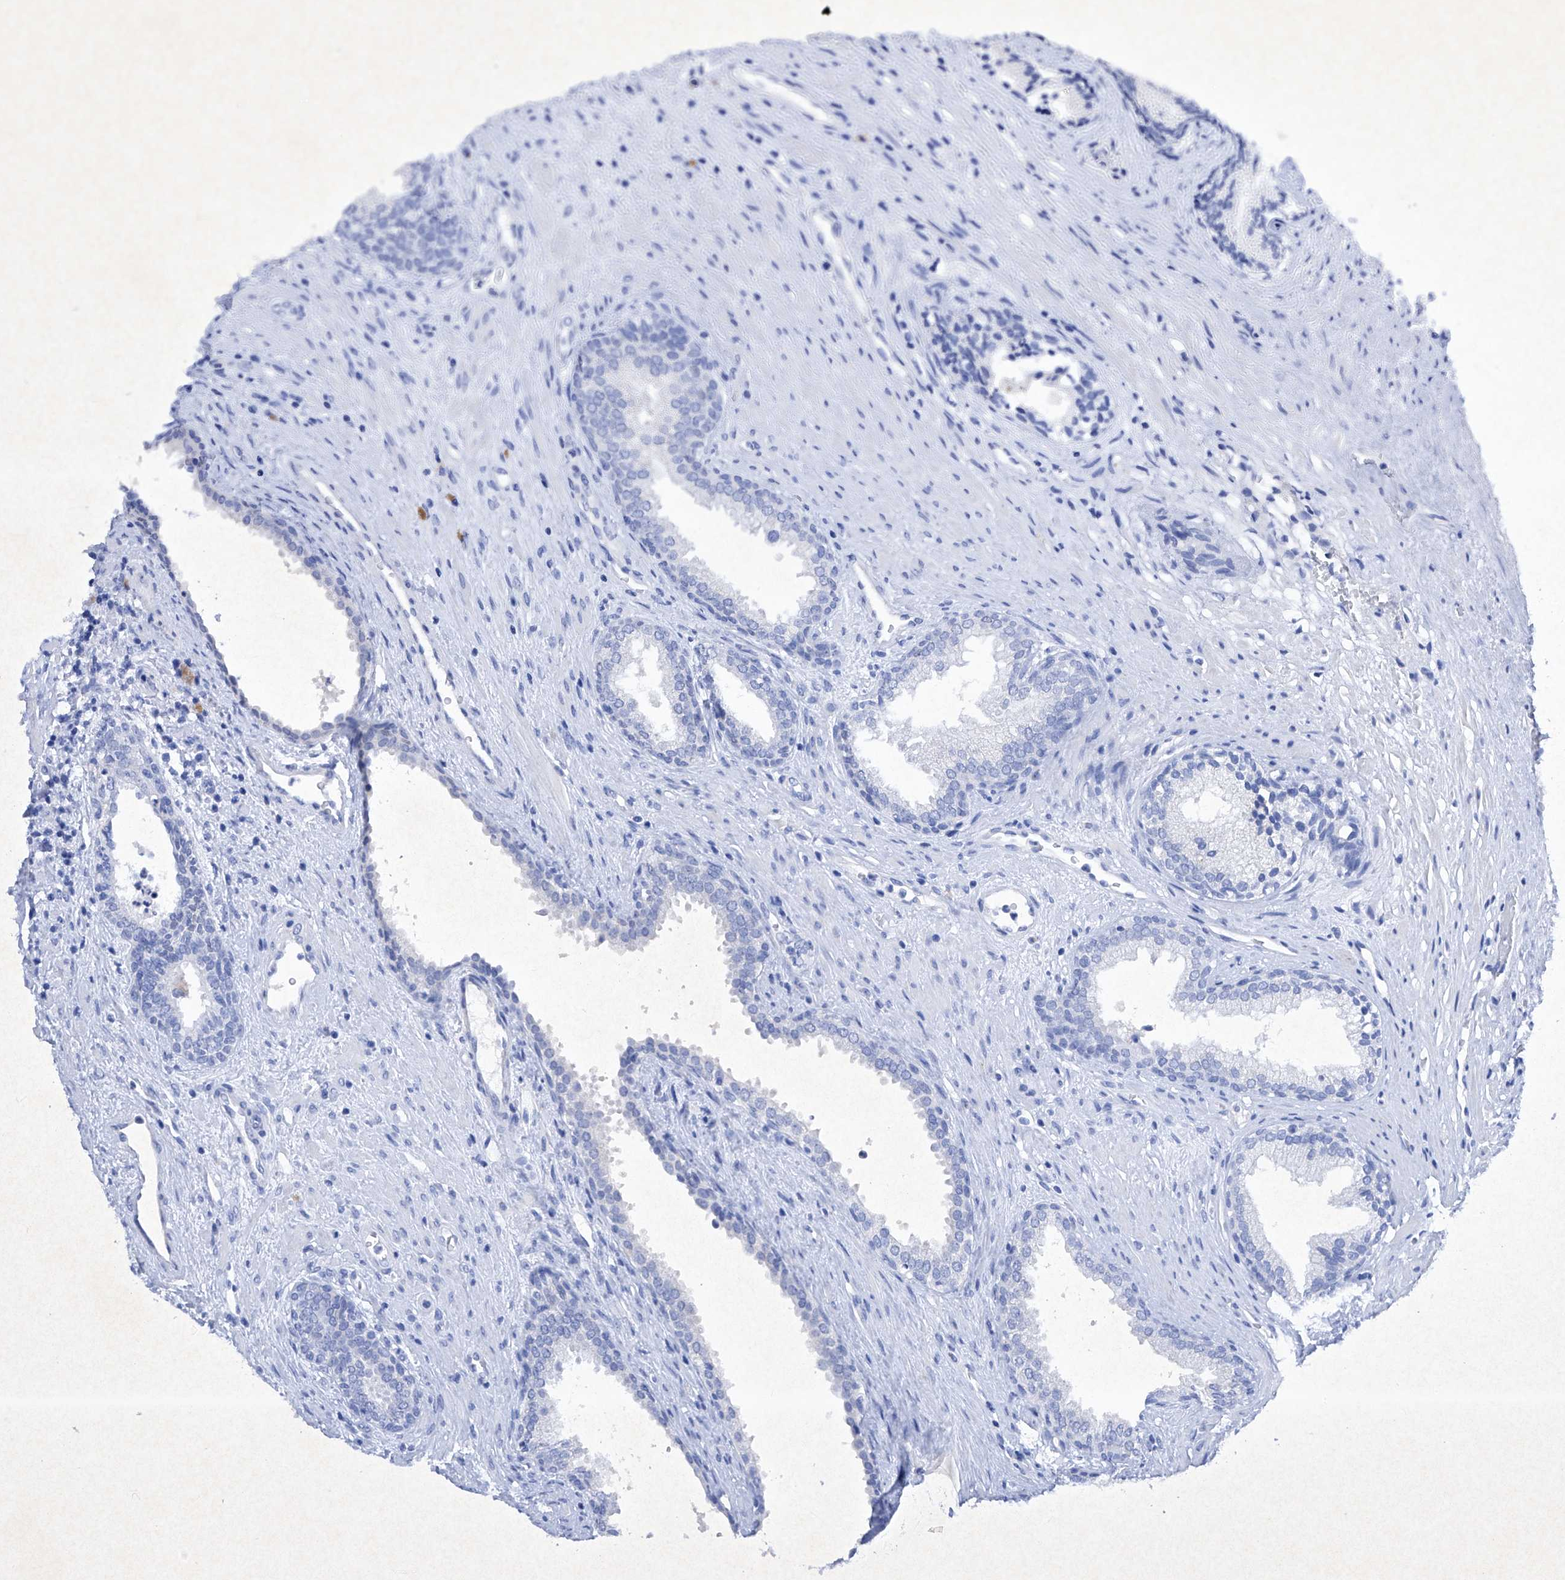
{"staining": {"intensity": "negative", "quantity": "none", "location": "none"}, "tissue": "prostate", "cell_type": "Glandular cells", "image_type": "normal", "snomed": [{"axis": "morphology", "description": "Normal tissue, NOS"}, {"axis": "topography", "description": "Prostate"}], "caption": "Image shows no significant protein expression in glandular cells of normal prostate.", "gene": "BARX2", "patient": {"sex": "male", "age": 76}}